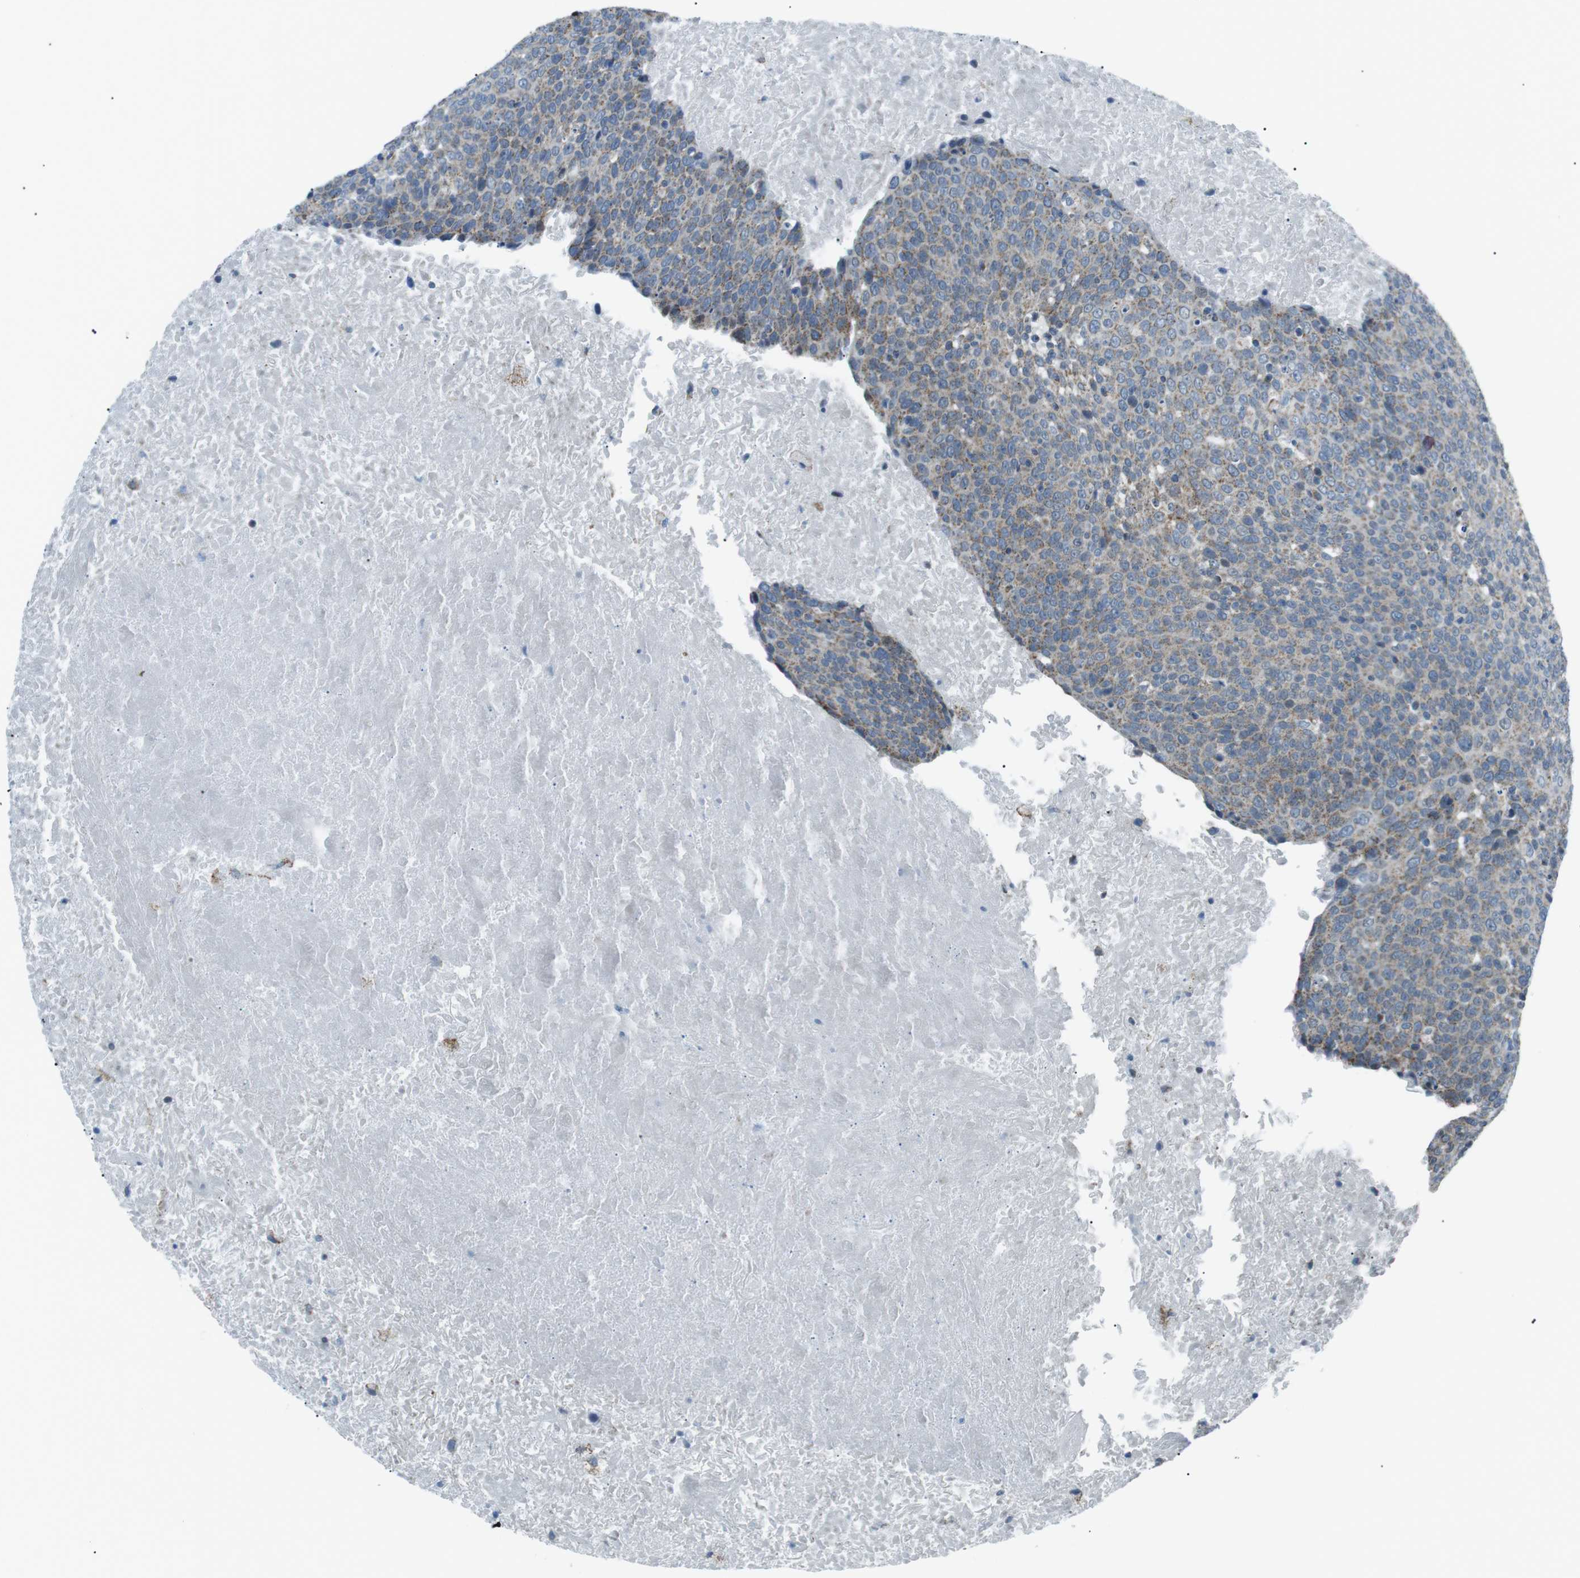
{"staining": {"intensity": "moderate", "quantity": ">75%", "location": "cytoplasmic/membranous"}, "tissue": "head and neck cancer", "cell_type": "Tumor cells", "image_type": "cancer", "snomed": [{"axis": "morphology", "description": "Squamous cell carcinoma, NOS"}, {"axis": "morphology", "description": "Squamous cell carcinoma, metastatic, NOS"}, {"axis": "topography", "description": "Lymph node"}, {"axis": "topography", "description": "Head-Neck"}], "caption": "A micrograph of head and neck cancer stained for a protein exhibits moderate cytoplasmic/membranous brown staining in tumor cells.", "gene": "ARID5B", "patient": {"sex": "male", "age": 62}}